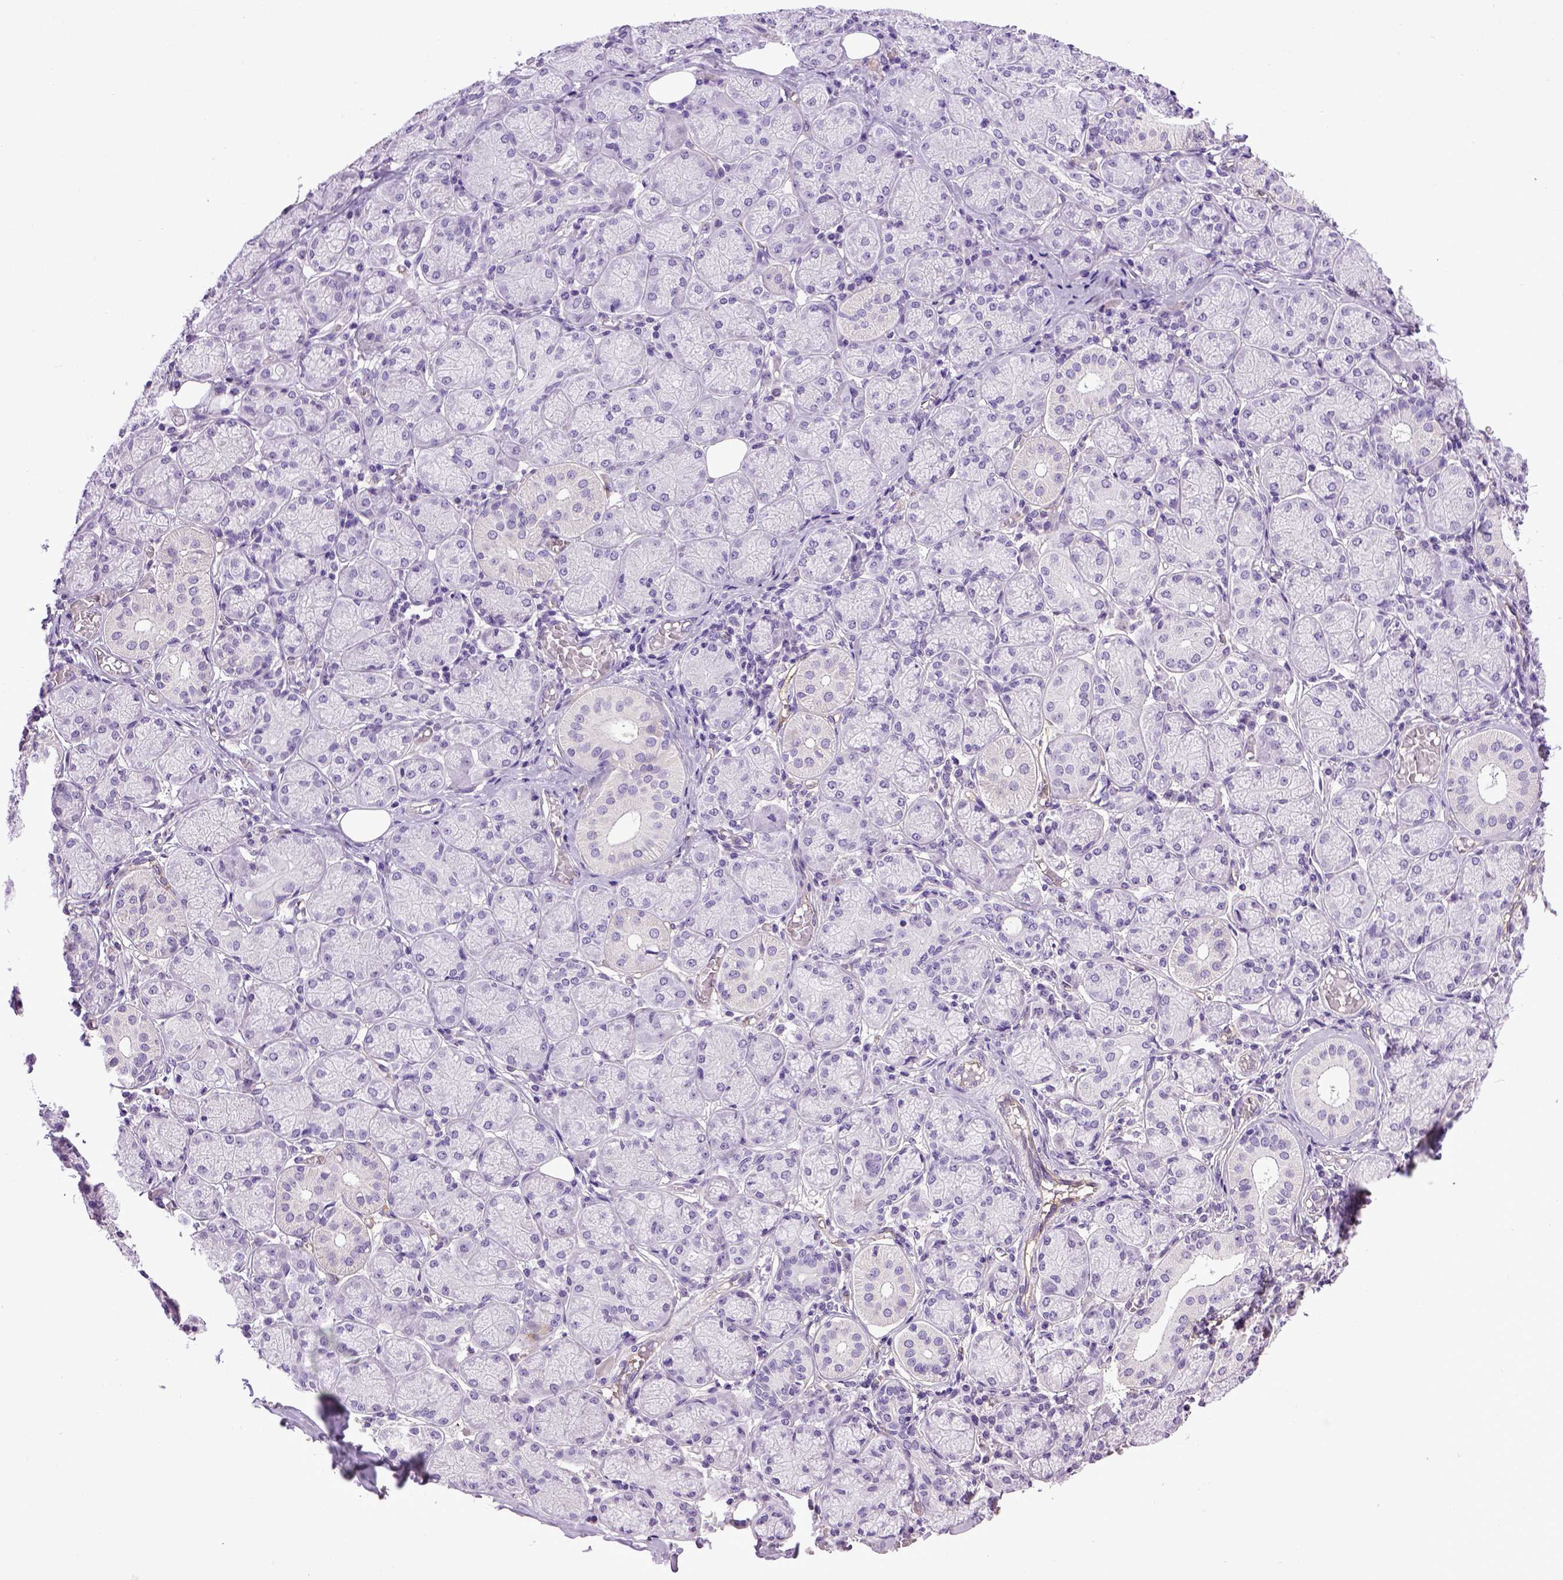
{"staining": {"intensity": "negative", "quantity": "none", "location": "none"}, "tissue": "salivary gland", "cell_type": "Glandular cells", "image_type": "normal", "snomed": [{"axis": "morphology", "description": "Normal tissue, NOS"}, {"axis": "topography", "description": "Salivary gland"}, {"axis": "topography", "description": "Peripheral nerve tissue"}], "caption": "Immunohistochemistry (IHC) micrograph of benign human salivary gland stained for a protein (brown), which reveals no positivity in glandular cells. Brightfield microscopy of IHC stained with DAB (brown) and hematoxylin (blue), captured at high magnification.", "gene": "ENG", "patient": {"sex": "female", "age": 24}}